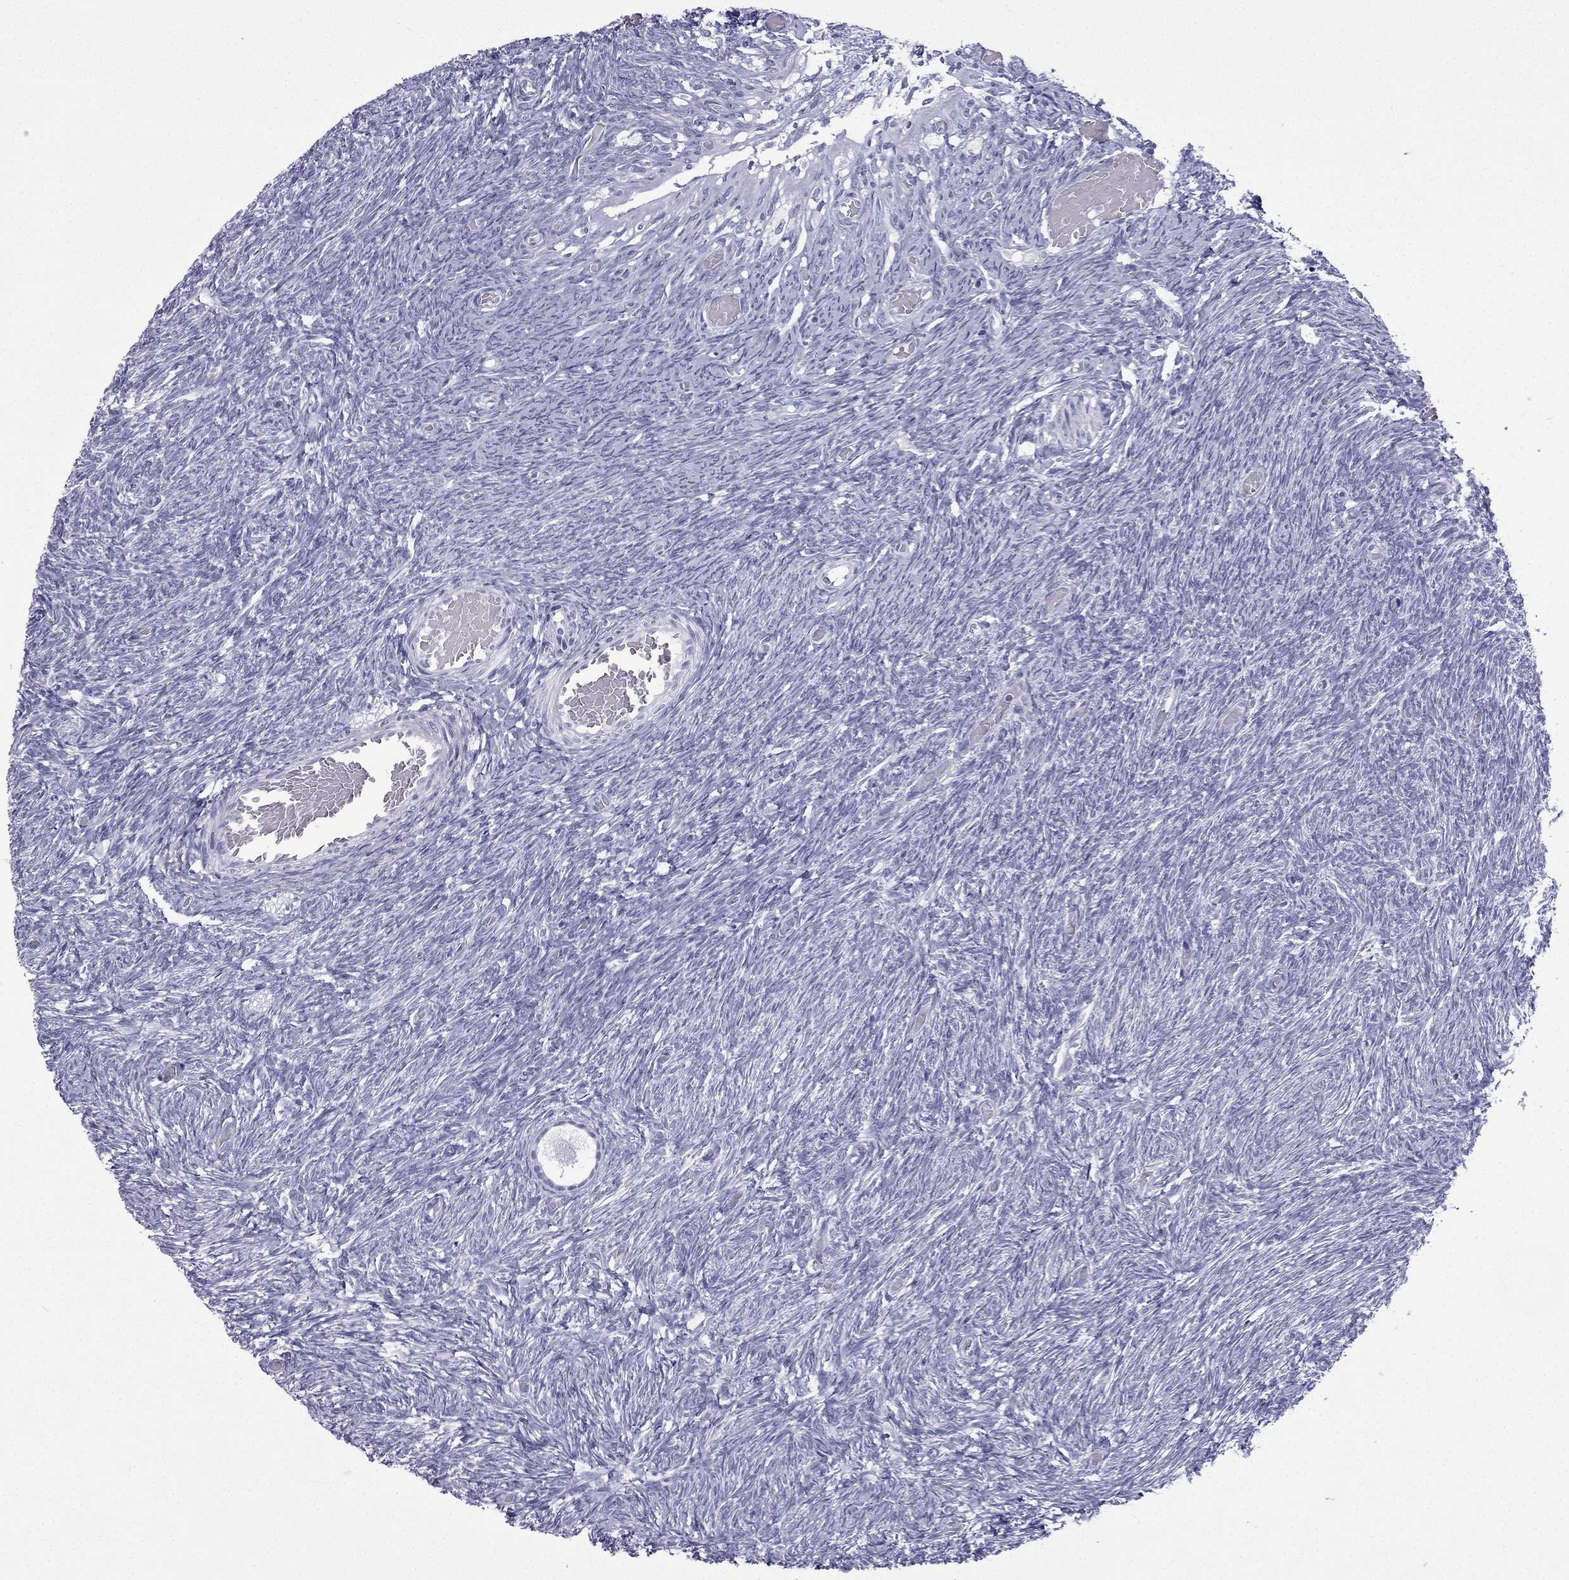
{"staining": {"intensity": "negative", "quantity": "none", "location": "none"}, "tissue": "ovary", "cell_type": "Follicle cells", "image_type": "normal", "snomed": [{"axis": "morphology", "description": "Normal tissue, NOS"}, {"axis": "topography", "description": "Ovary"}], "caption": "Immunohistochemical staining of benign human ovary demonstrates no significant positivity in follicle cells. (Stains: DAB (3,3'-diaminobenzidine) immunohistochemistry (IHC) with hematoxylin counter stain, Microscopy: brightfield microscopy at high magnification).", "gene": "GJA8", "patient": {"sex": "female", "age": 39}}